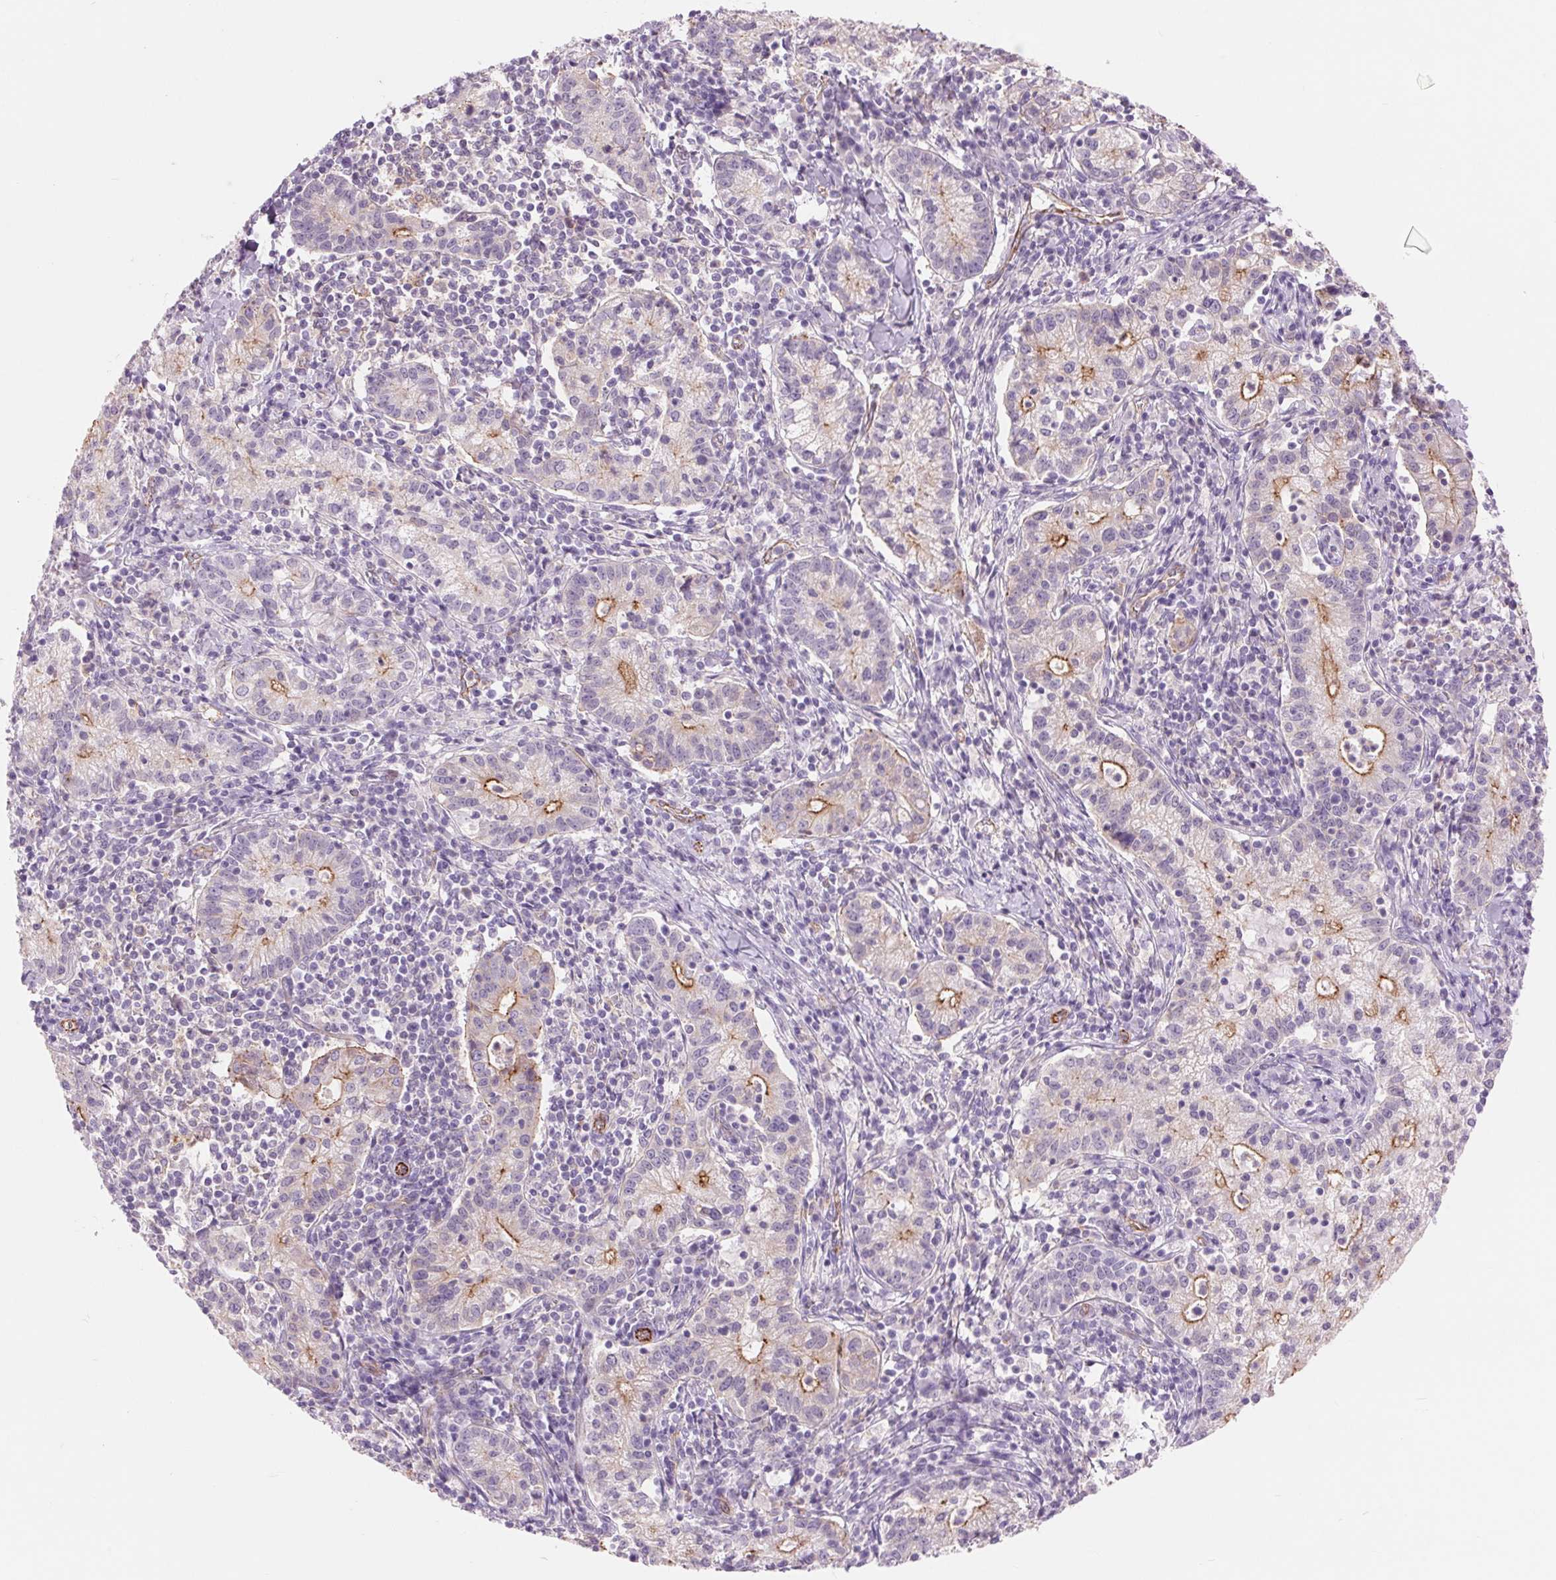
{"staining": {"intensity": "moderate", "quantity": "<25%", "location": "cytoplasmic/membranous"}, "tissue": "cervical cancer", "cell_type": "Tumor cells", "image_type": "cancer", "snomed": [{"axis": "morphology", "description": "Normal tissue, NOS"}, {"axis": "morphology", "description": "Adenocarcinoma, NOS"}, {"axis": "topography", "description": "Cervix"}], "caption": "DAB immunohistochemical staining of human cervical cancer displays moderate cytoplasmic/membranous protein staining in about <25% of tumor cells.", "gene": "DIXDC1", "patient": {"sex": "female", "age": 44}}